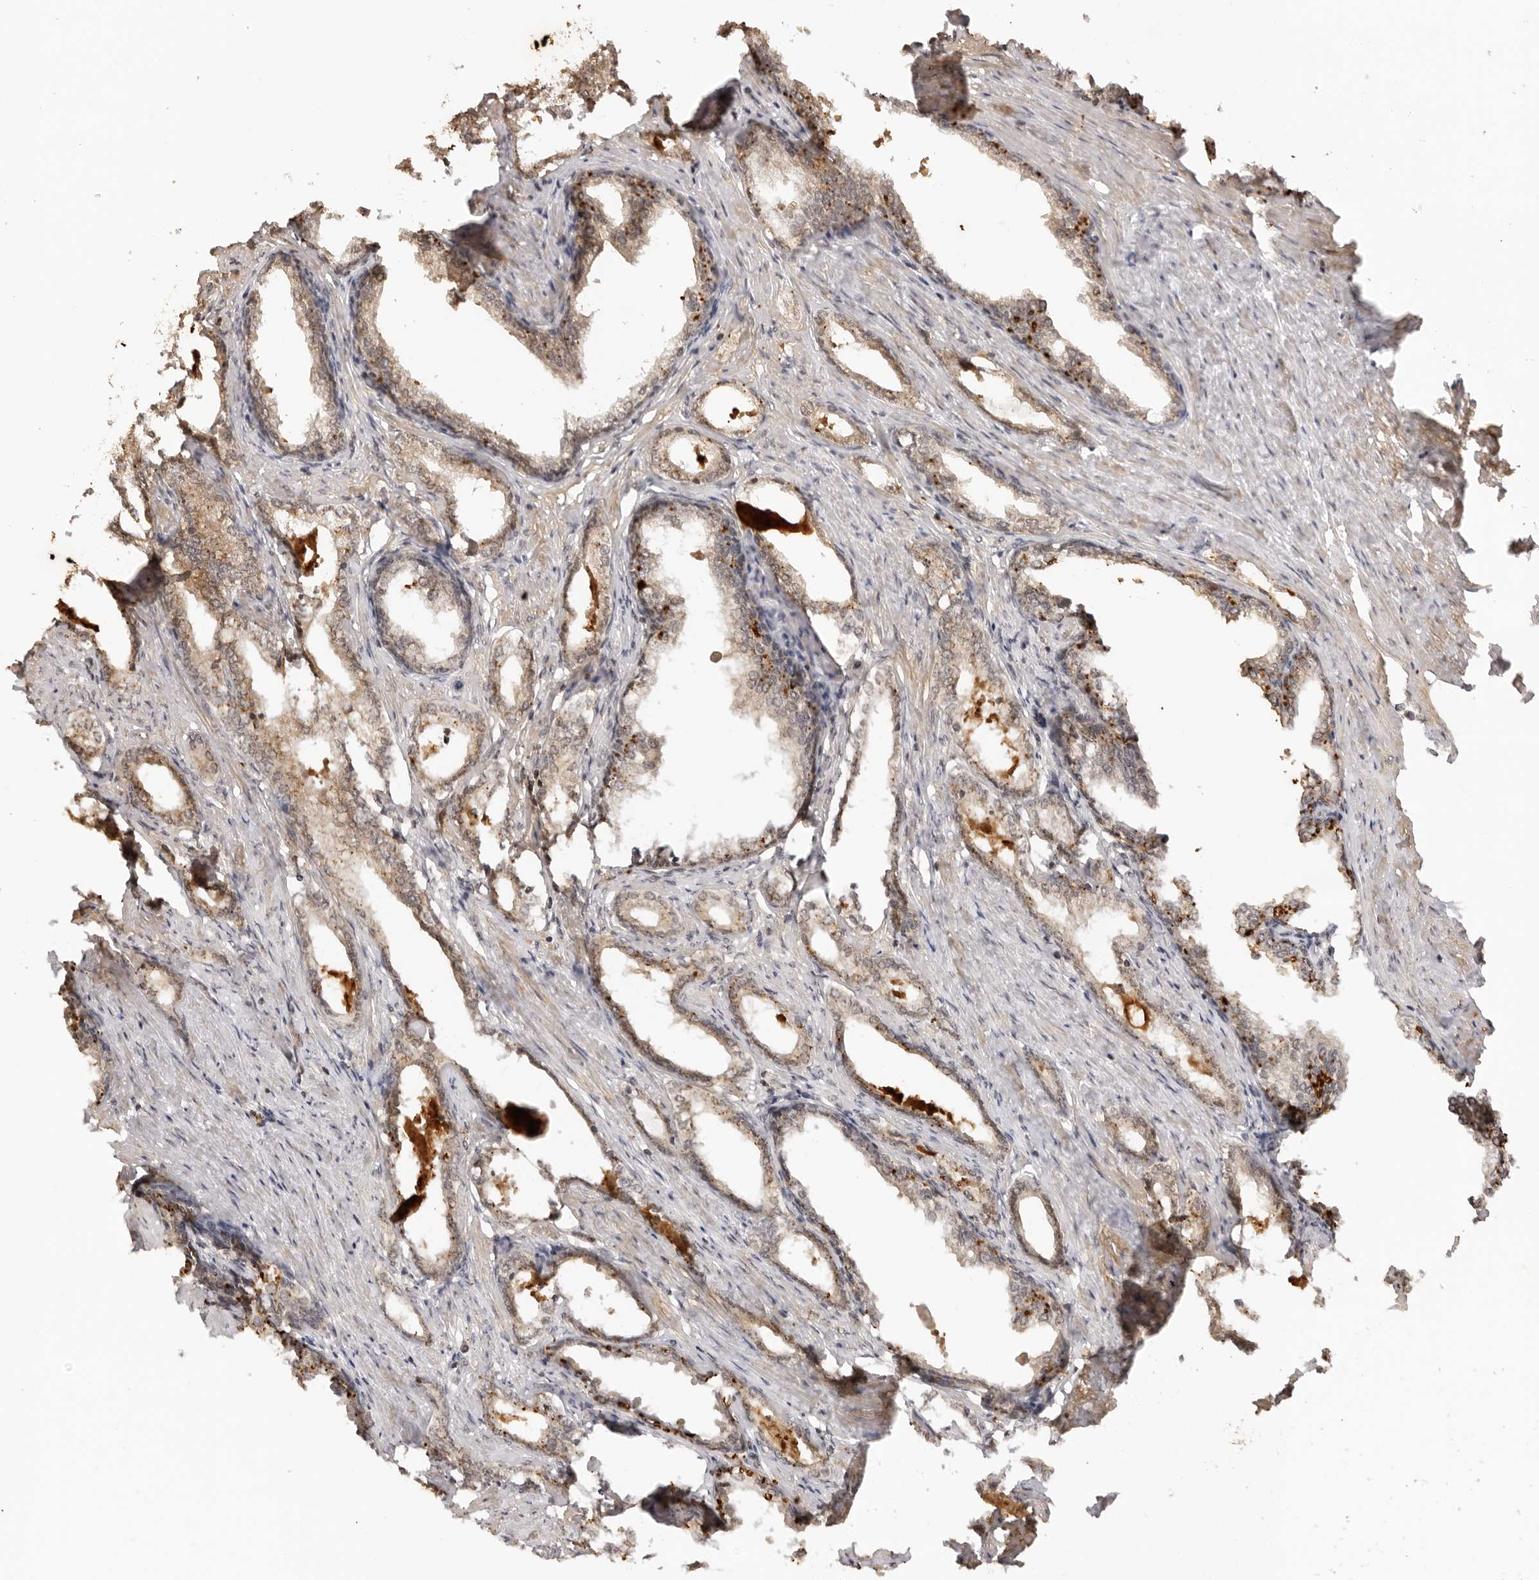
{"staining": {"intensity": "weak", "quantity": ">75%", "location": "cytoplasmic/membranous"}, "tissue": "prostate cancer", "cell_type": "Tumor cells", "image_type": "cancer", "snomed": [{"axis": "morphology", "description": "Adenocarcinoma, High grade"}, {"axis": "topography", "description": "Prostate"}], "caption": "This is a photomicrograph of immunohistochemistry staining of prostate high-grade adenocarcinoma, which shows weak staining in the cytoplasmic/membranous of tumor cells.", "gene": "IKBKE", "patient": {"sex": "male", "age": 58}}